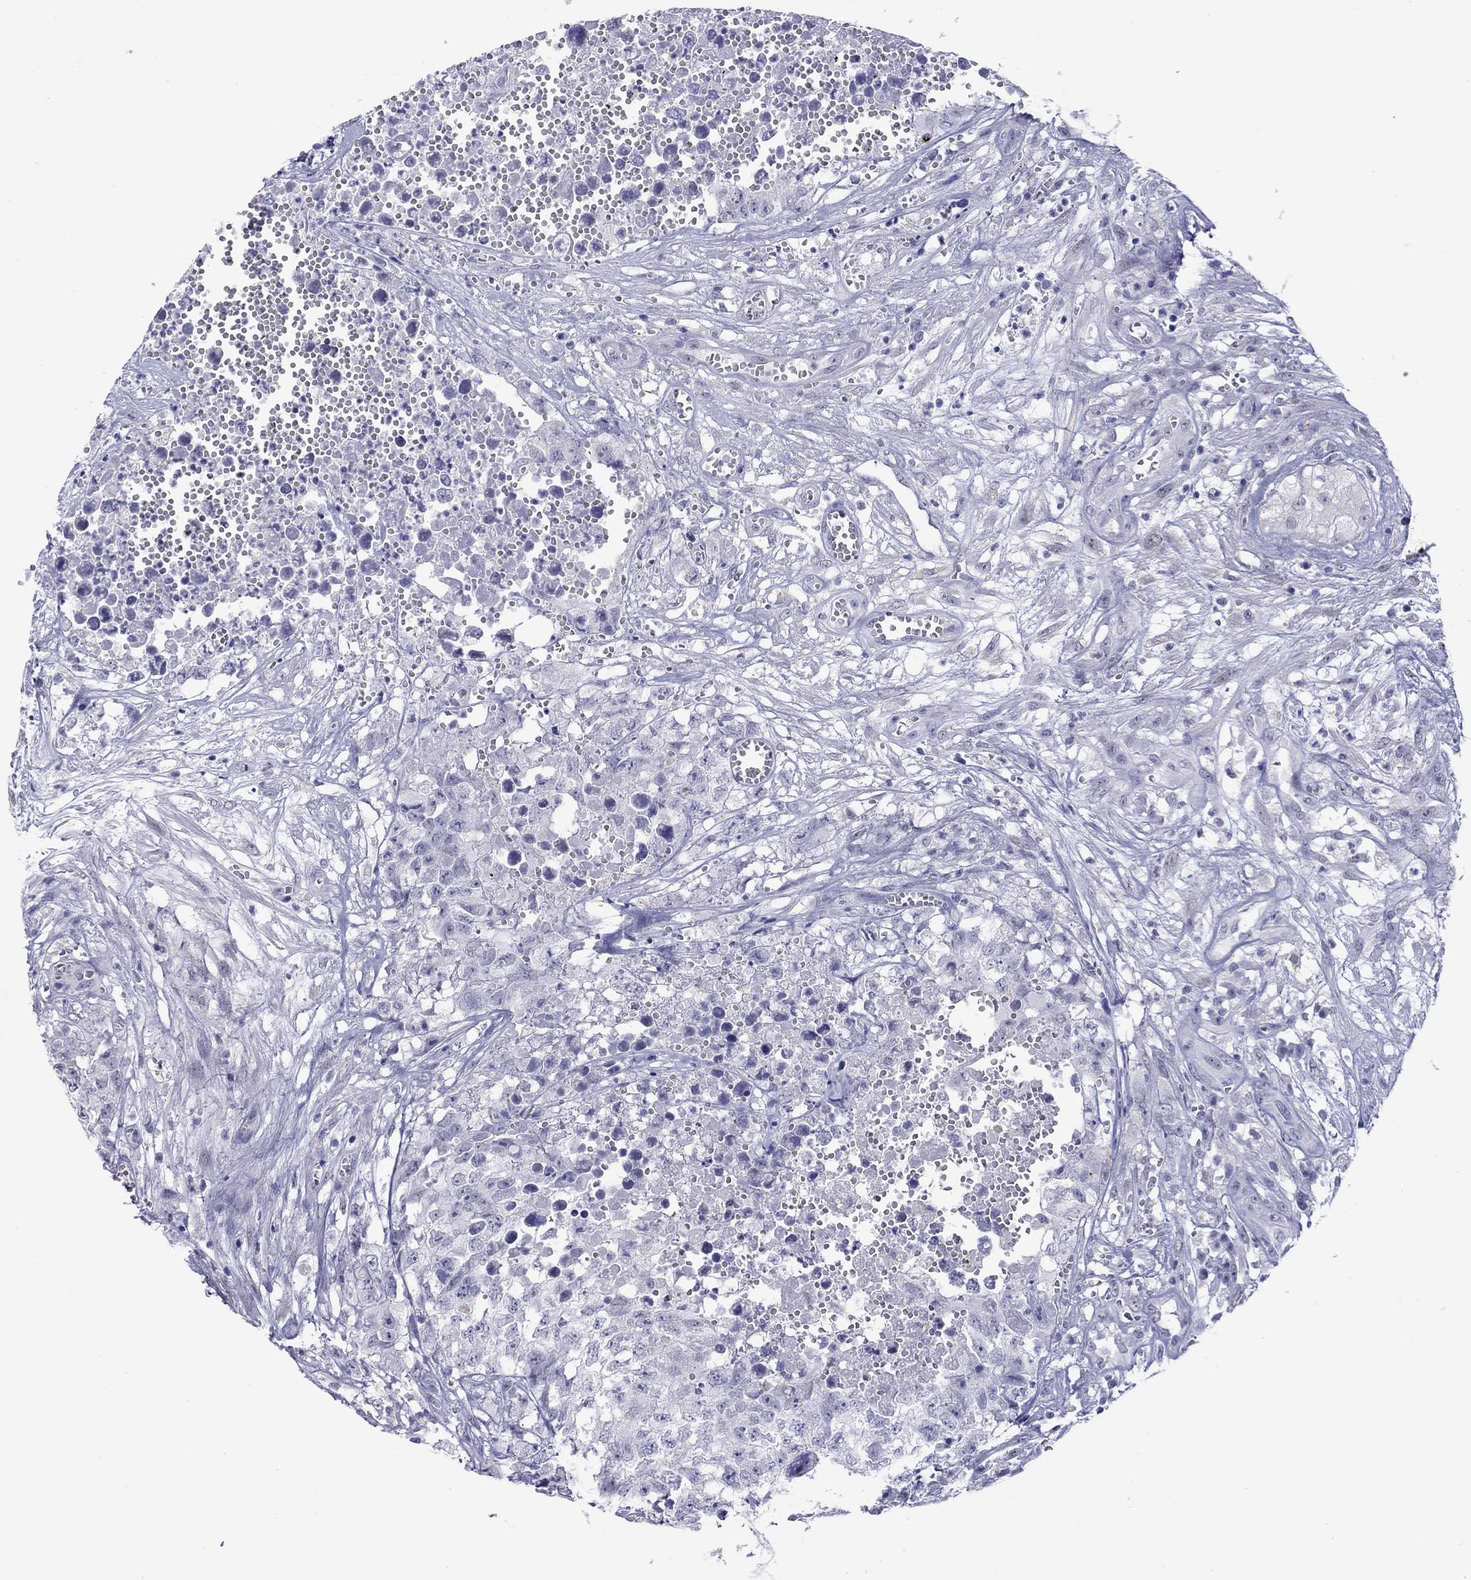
{"staining": {"intensity": "negative", "quantity": "none", "location": "none"}, "tissue": "testis cancer", "cell_type": "Tumor cells", "image_type": "cancer", "snomed": [{"axis": "morphology", "description": "Seminoma, NOS"}, {"axis": "morphology", "description": "Carcinoma, Embryonal, NOS"}, {"axis": "topography", "description": "Testis"}], "caption": "The histopathology image exhibits no significant positivity in tumor cells of testis cancer (seminoma). Nuclei are stained in blue.", "gene": "CHRNB3", "patient": {"sex": "male", "age": 22}}